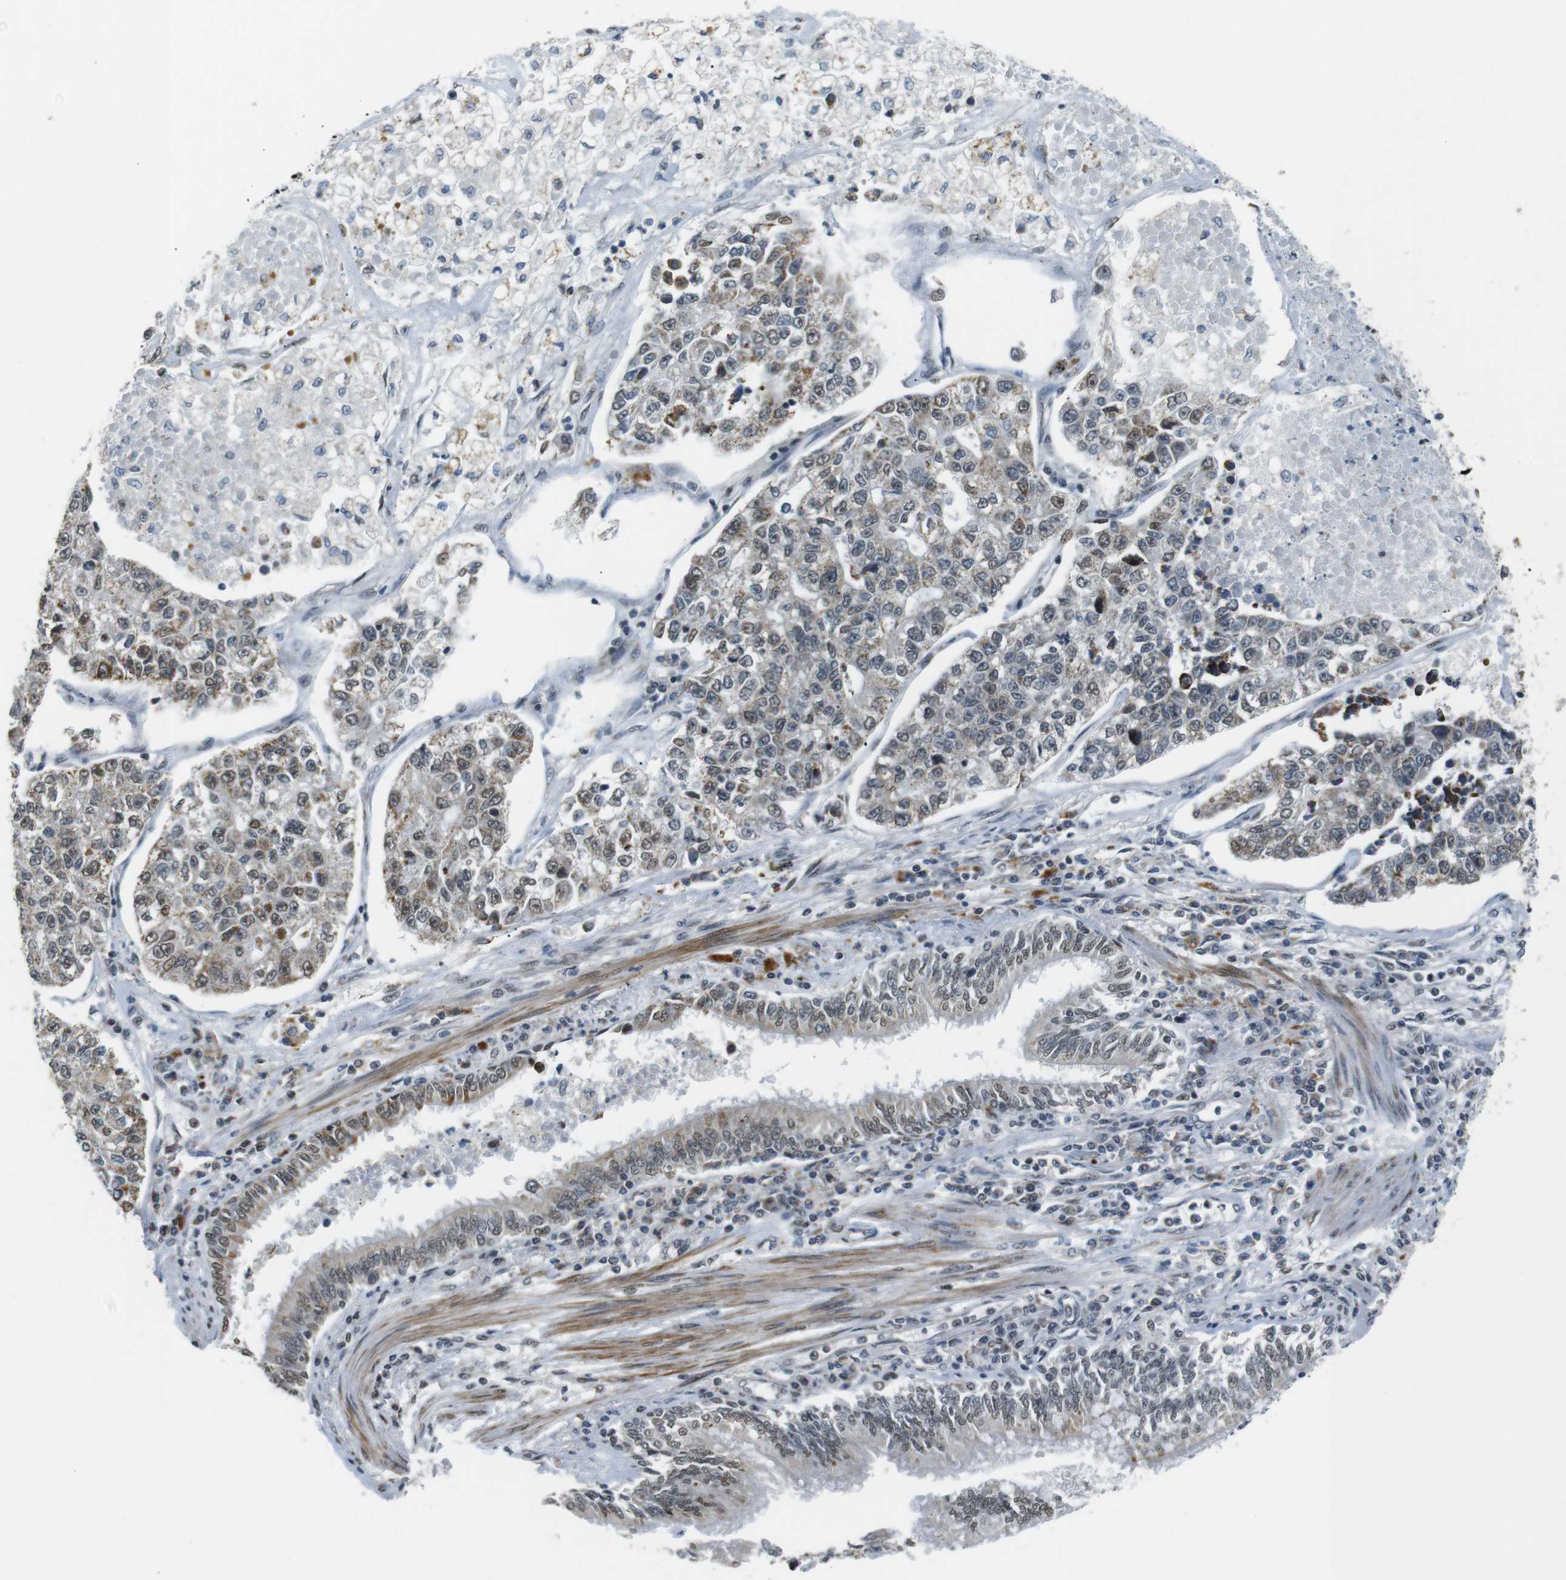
{"staining": {"intensity": "weak", "quantity": "25%-75%", "location": "cytoplasmic/membranous,nuclear"}, "tissue": "lung cancer", "cell_type": "Tumor cells", "image_type": "cancer", "snomed": [{"axis": "morphology", "description": "Adenocarcinoma, NOS"}, {"axis": "topography", "description": "Lung"}], "caption": "Immunohistochemistry of lung cancer demonstrates low levels of weak cytoplasmic/membranous and nuclear expression in about 25%-75% of tumor cells.", "gene": "USP7", "patient": {"sex": "male", "age": 49}}